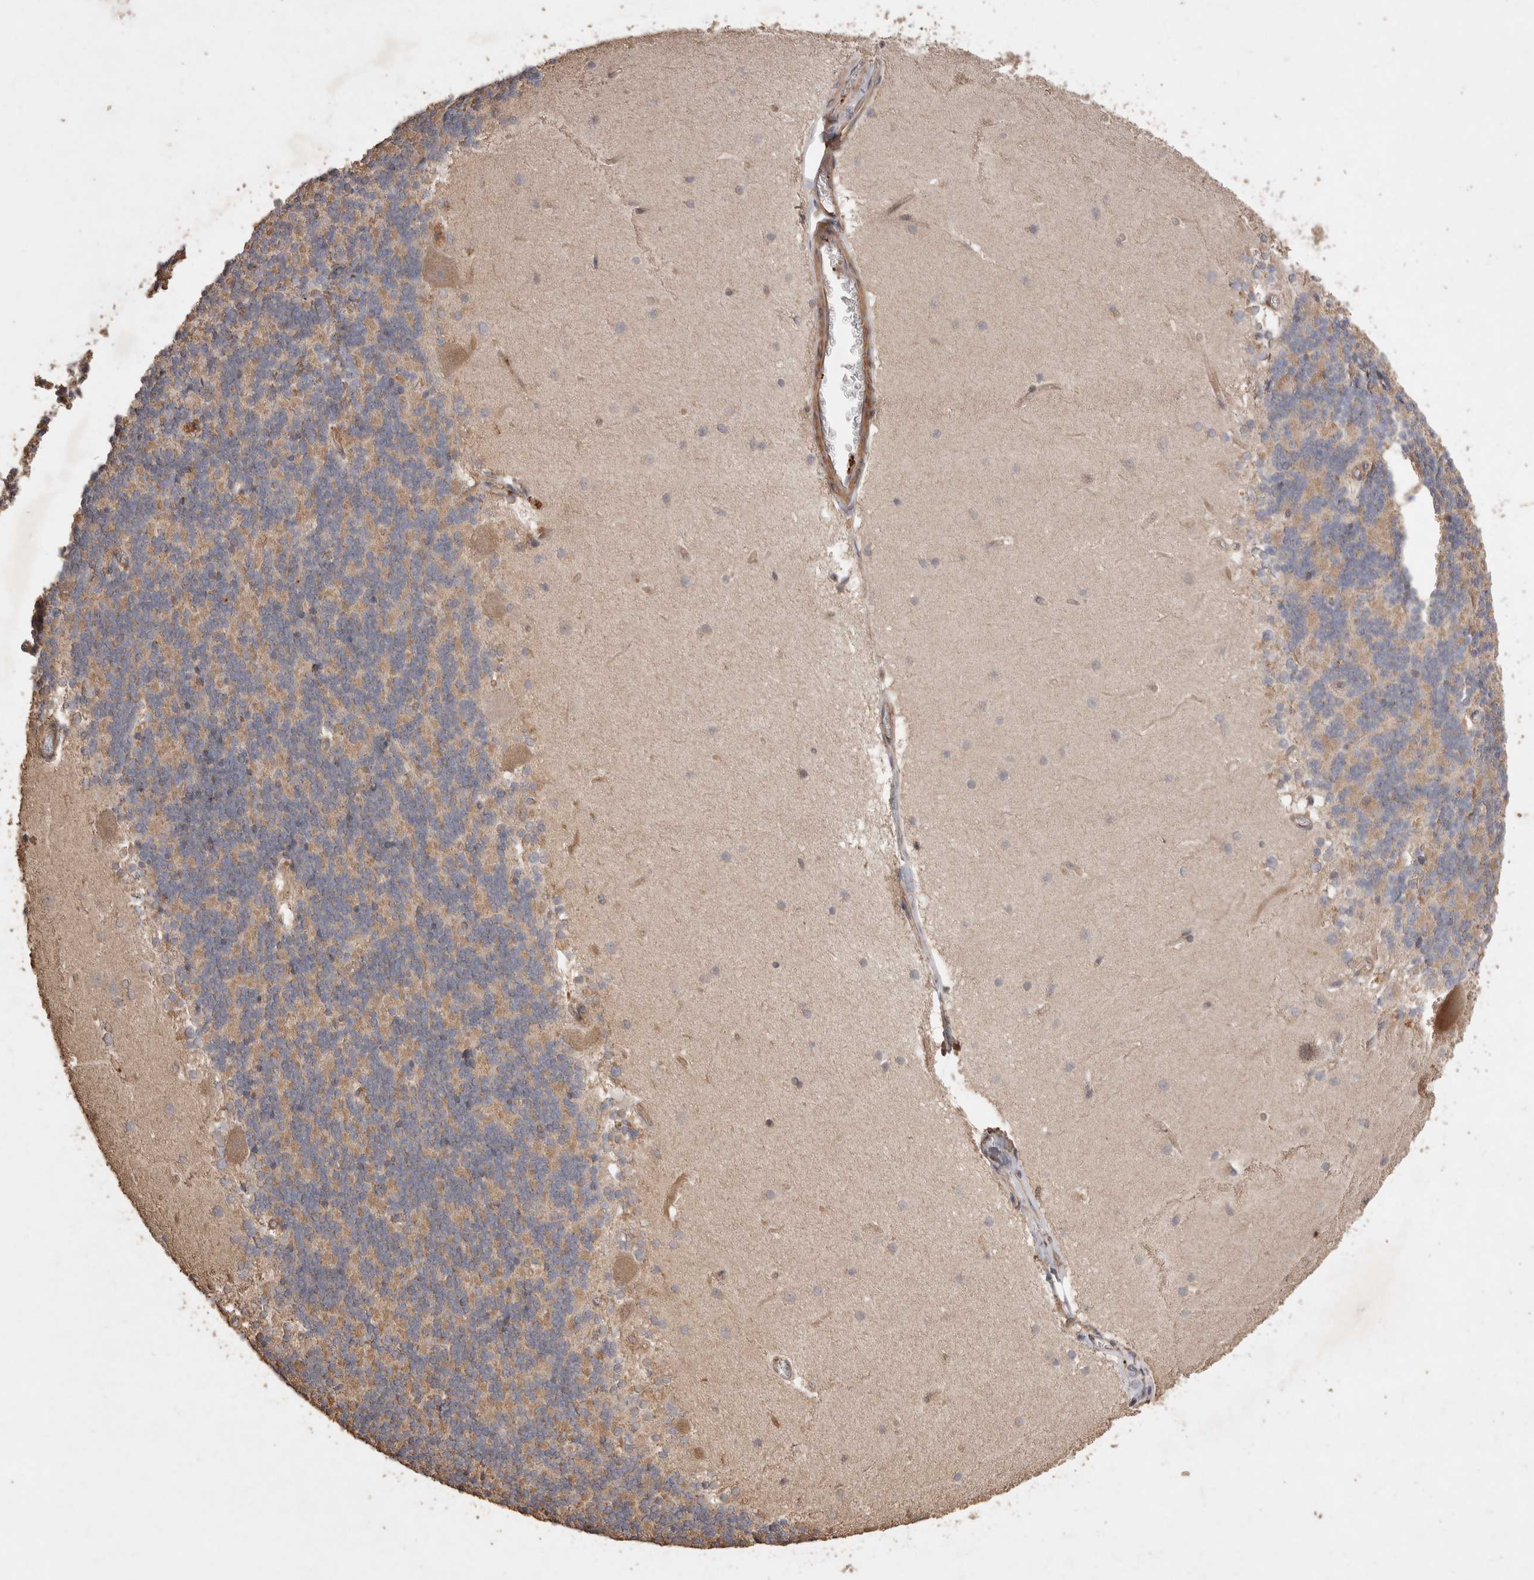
{"staining": {"intensity": "moderate", "quantity": ">75%", "location": "cytoplasmic/membranous"}, "tissue": "cerebellum", "cell_type": "Cells in granular layer", "image_type": "normal", "snomed": [{"axis": "morphology", "description": "Normal tissue, NOS"}, {"axis": "topography", "description": "Cerebellum"}], "caption": "Immunohistochemical staining of normal cerebellum displays >75% levels of moderate cytoplasmic/membranous protein staining in about >75% of cells in granular layer. The staining was performed using DAB (3,3'-diaminobenzidine), with brown indicating positive protein expression. Nuclei are stained blue with hematoxylin.", "gene": "SNX31", "patient": {"sex": "female", "age": 19}}